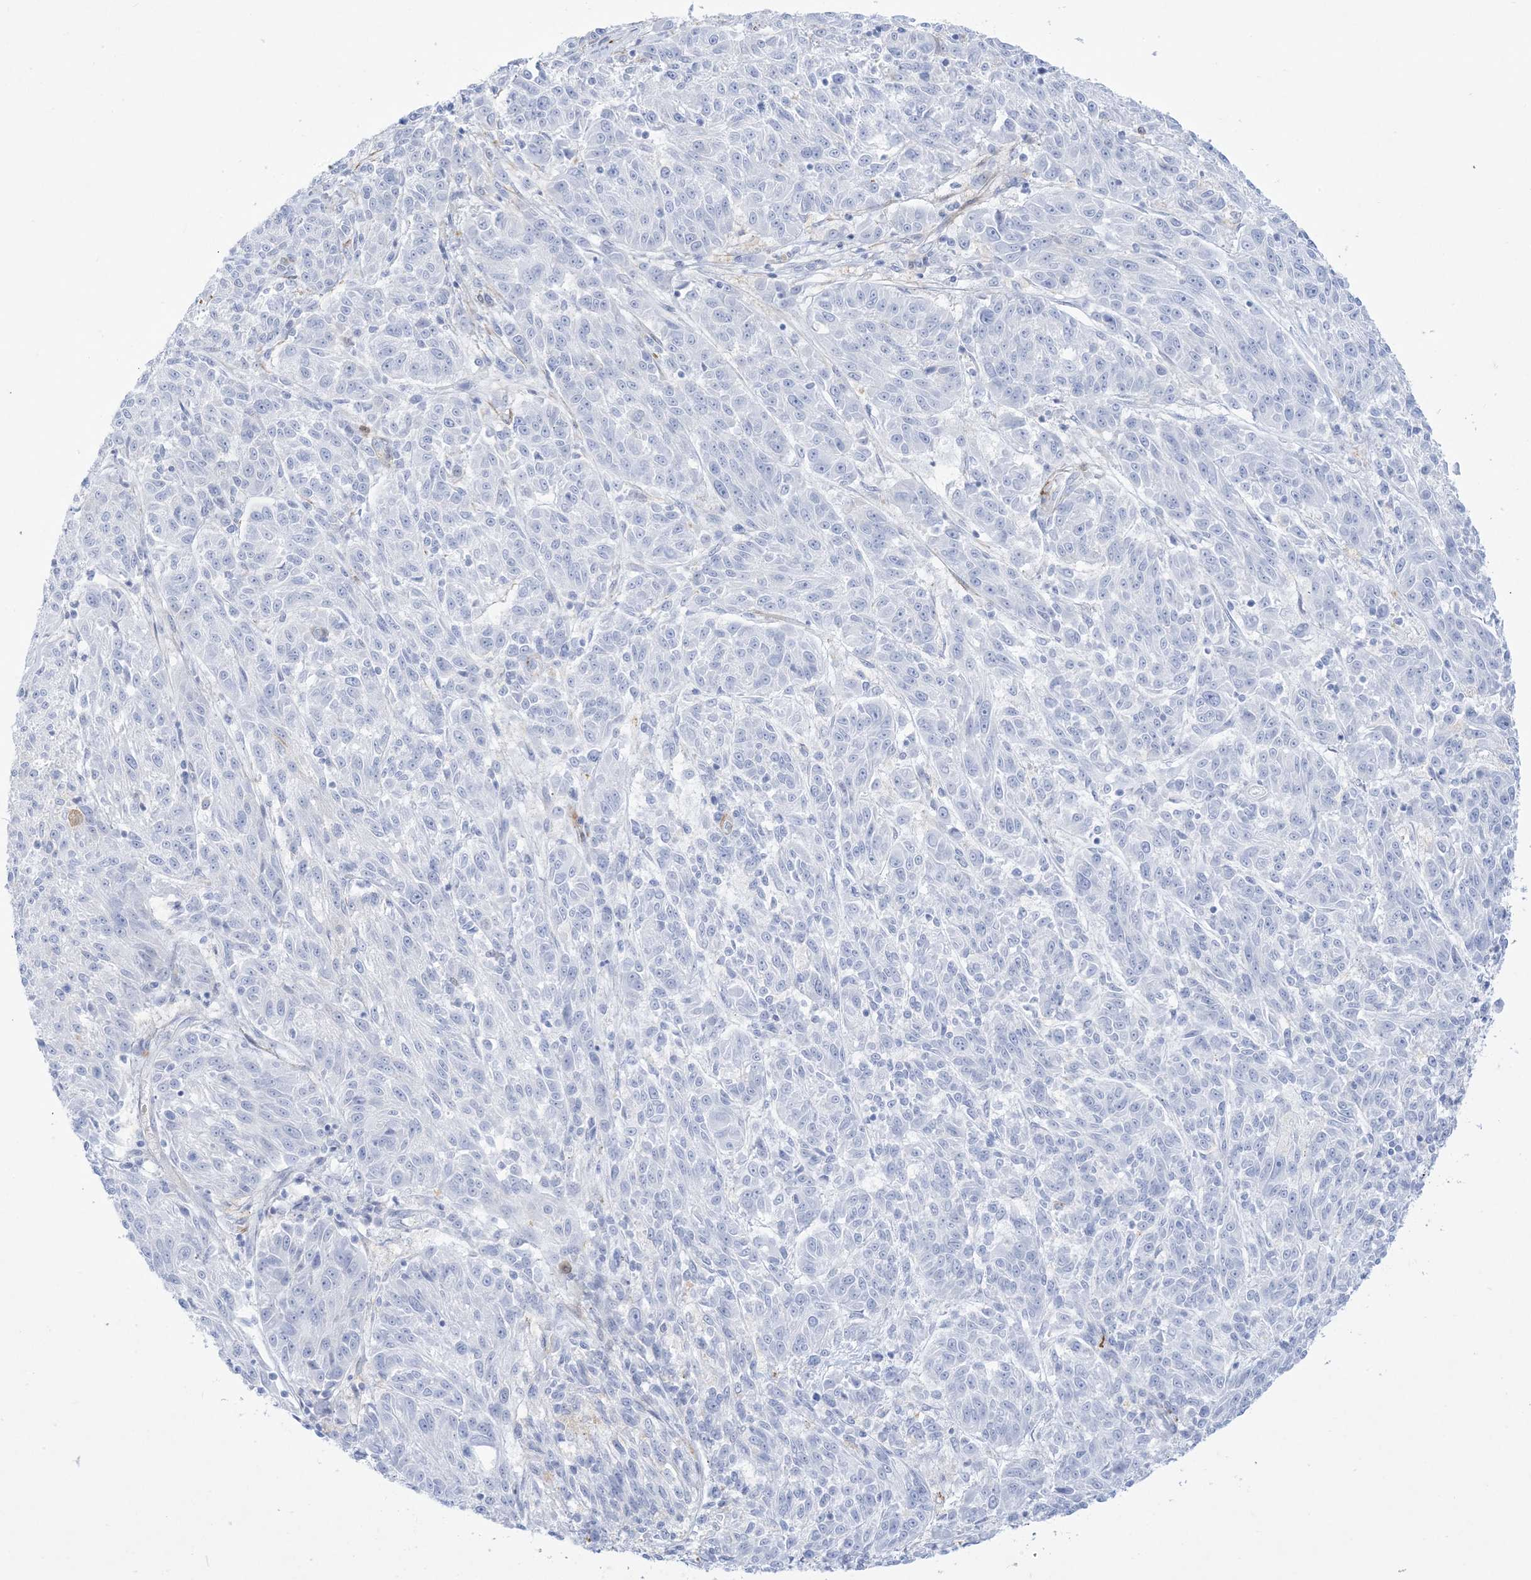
{"staining": {"intensity": "negative", "quantity": "none", "location": "none"}, "tissue": "melanoma", "cell_type": "Tumor cells", "image_type": "cancer", "snomed": [{"axis": "morphology", "description": "Malignant melanoma, NOS"}, {"axis": "topography", "description": "Skin"}], "caption": "DAB (3,3'-diaminobenzidine) immunohistochemical staining of malignant melanoma reveals no significant staining in tumor cells. (Stains: DAB immunohistochemistry (IHC) with hematoxylin counter stain, Microscopy: brightfield microscopy at high magnification).", "gene": "B3GNT7", "patient": {"sex": "male", "age": 53}}